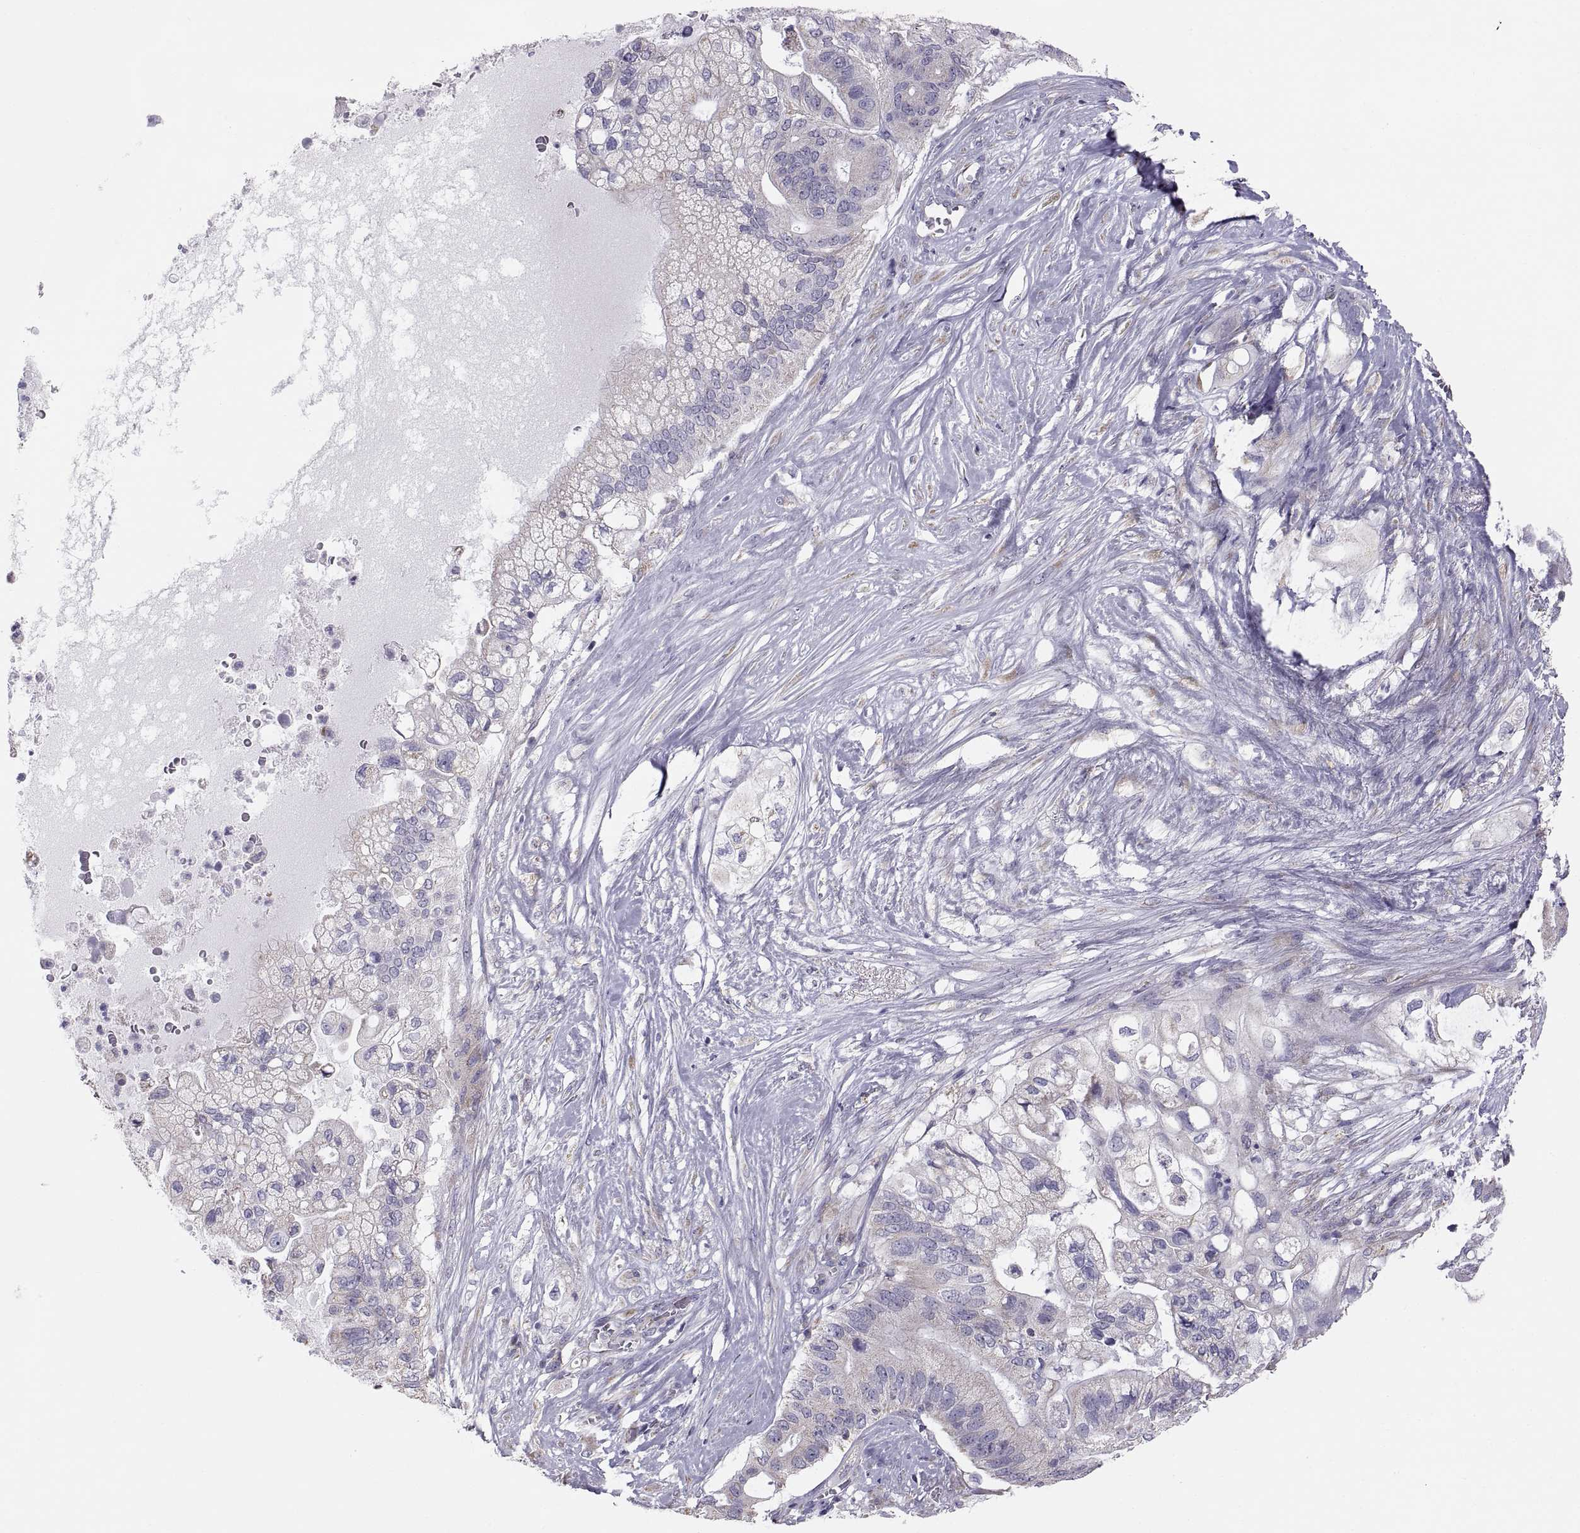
{"staining": {"intensity": "negative", "quantity": "none", "location": "none"}, "tissue": "pancreatic cancer", "cell_type": "Tumor cells", "image_type": "cancer", "snomed": [{"axis": "morphology", "description": "Adenocarcinoma, NOS"}, {"axis": "topography", "description": "Pancreas"}], "caption": "High magnification brightfield microscopy of pancreatic cancer (adenocarcinoma) stained with DAB (brown) and counterstained with hematoxylin (blue): tumor cells show no significant positivity.", "gene": "TNNC1", "patient": {"sex": "female", "age": 72}}